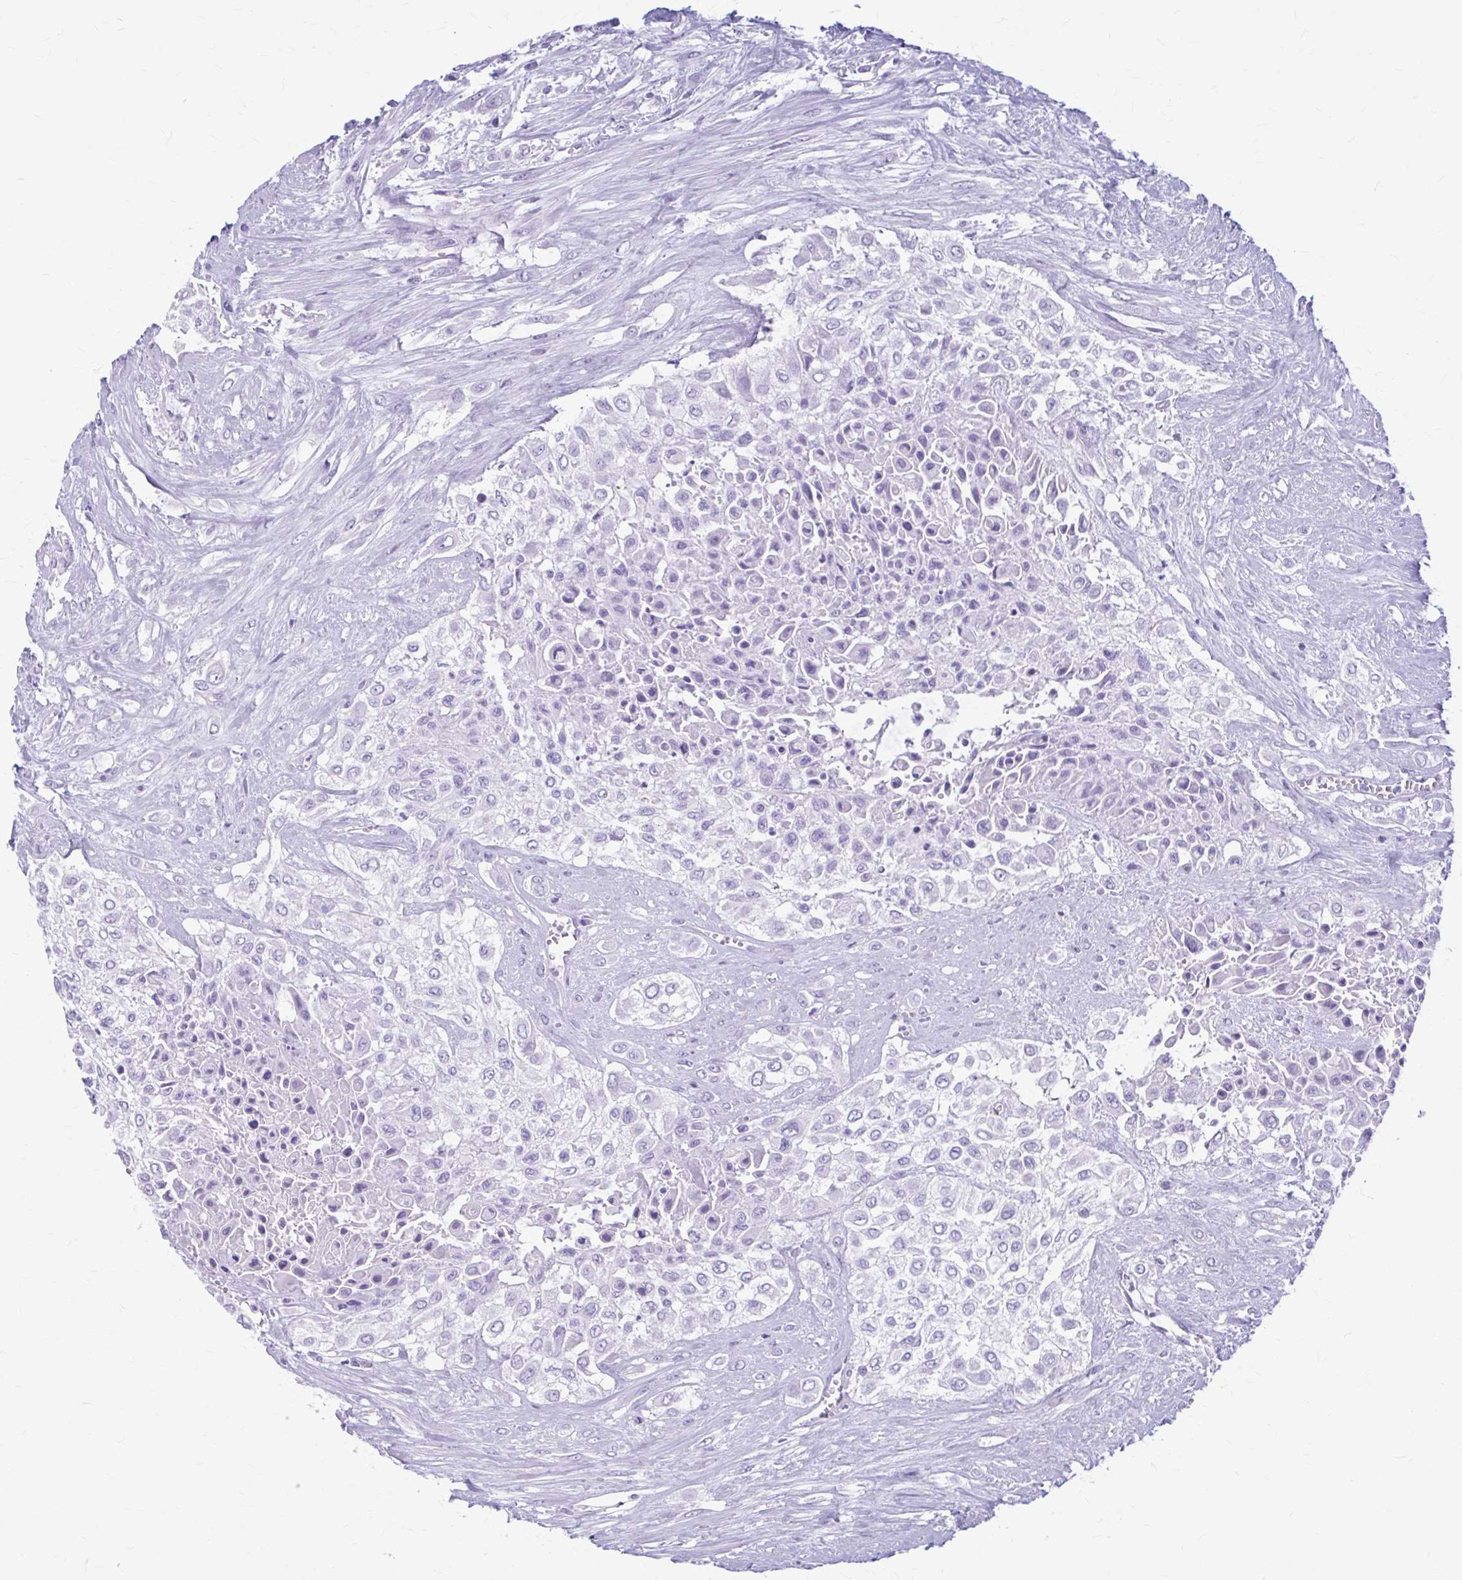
{"staining": {"intensity": "negative", "quantity": "none", "location": "none"}, "tissue": "urothelial cancer", "cell_type": "Tumor cells", "image_type": "cancer", "snomed": [{"axis": "morphology", "description": "Urothelial carcinoma, High grade"}, {"axis": "topography", "description": "Urinary bladder"}], "caption": "This is an immunohistochemistry (IHC) histopathology image of urothelial carcinoma (high-grade). There is no expression in tumor cells.", "gene": "KLHDC7A", "patient": {"sex": "male", "age": 57}}